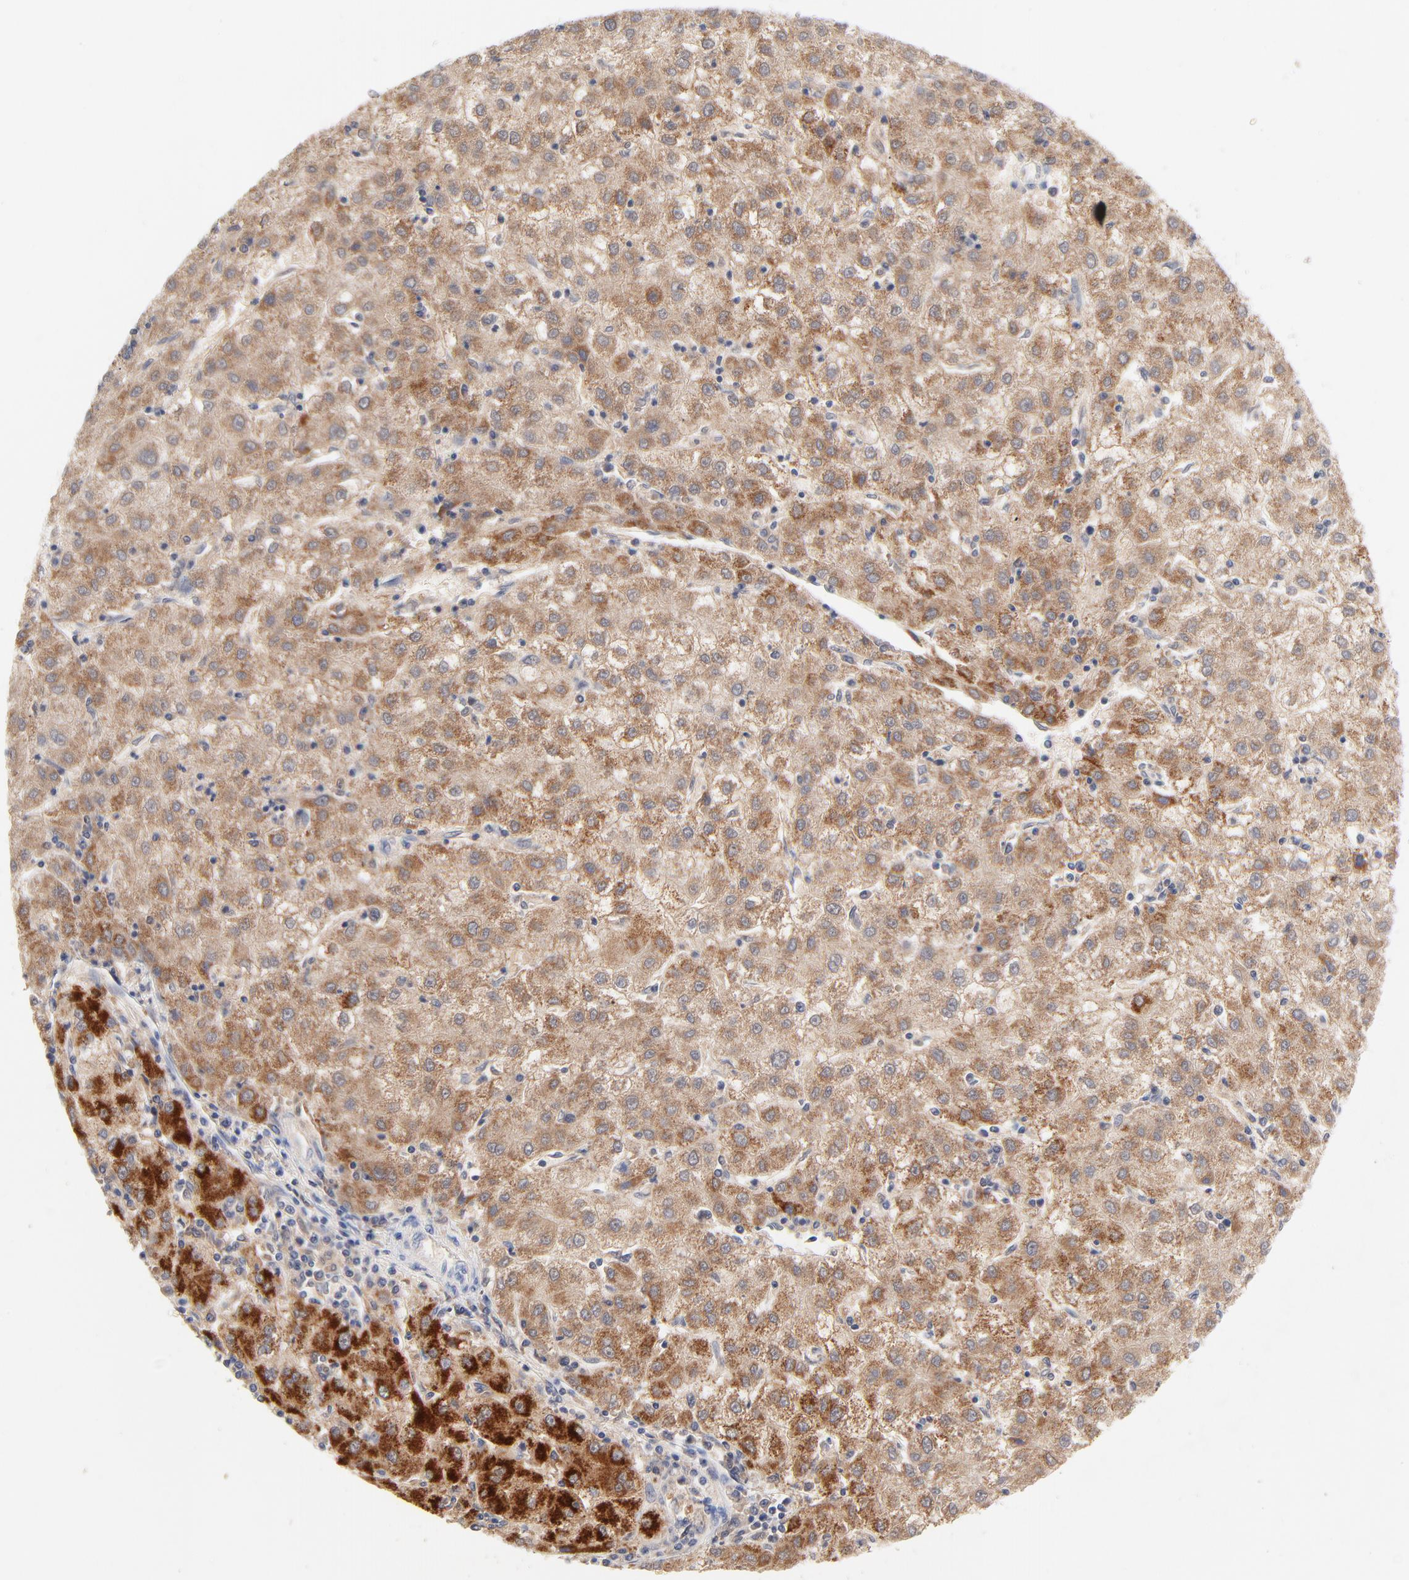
{"staining": {"intensity": "strong", "quantity": ">75%", "location": "cytoplasmic/membranous"}, "tissue": "liver cancer", "cell_type": "Tumor cells", "image_type": "cancer", "snomed": [{"axis": "morphology", "description": "Carcinoma, Hepatocellular, NOS"}, {"axis": "topography", "description": "Liver"}], "caption": "Tumor cells show high levels of strong cytoplasmic/membranous staining in approximately >75% of cells in human liver hepatocellular carcinoma.", "gene": "CPS1", "patient": {"sex": "male", "age": 72}}